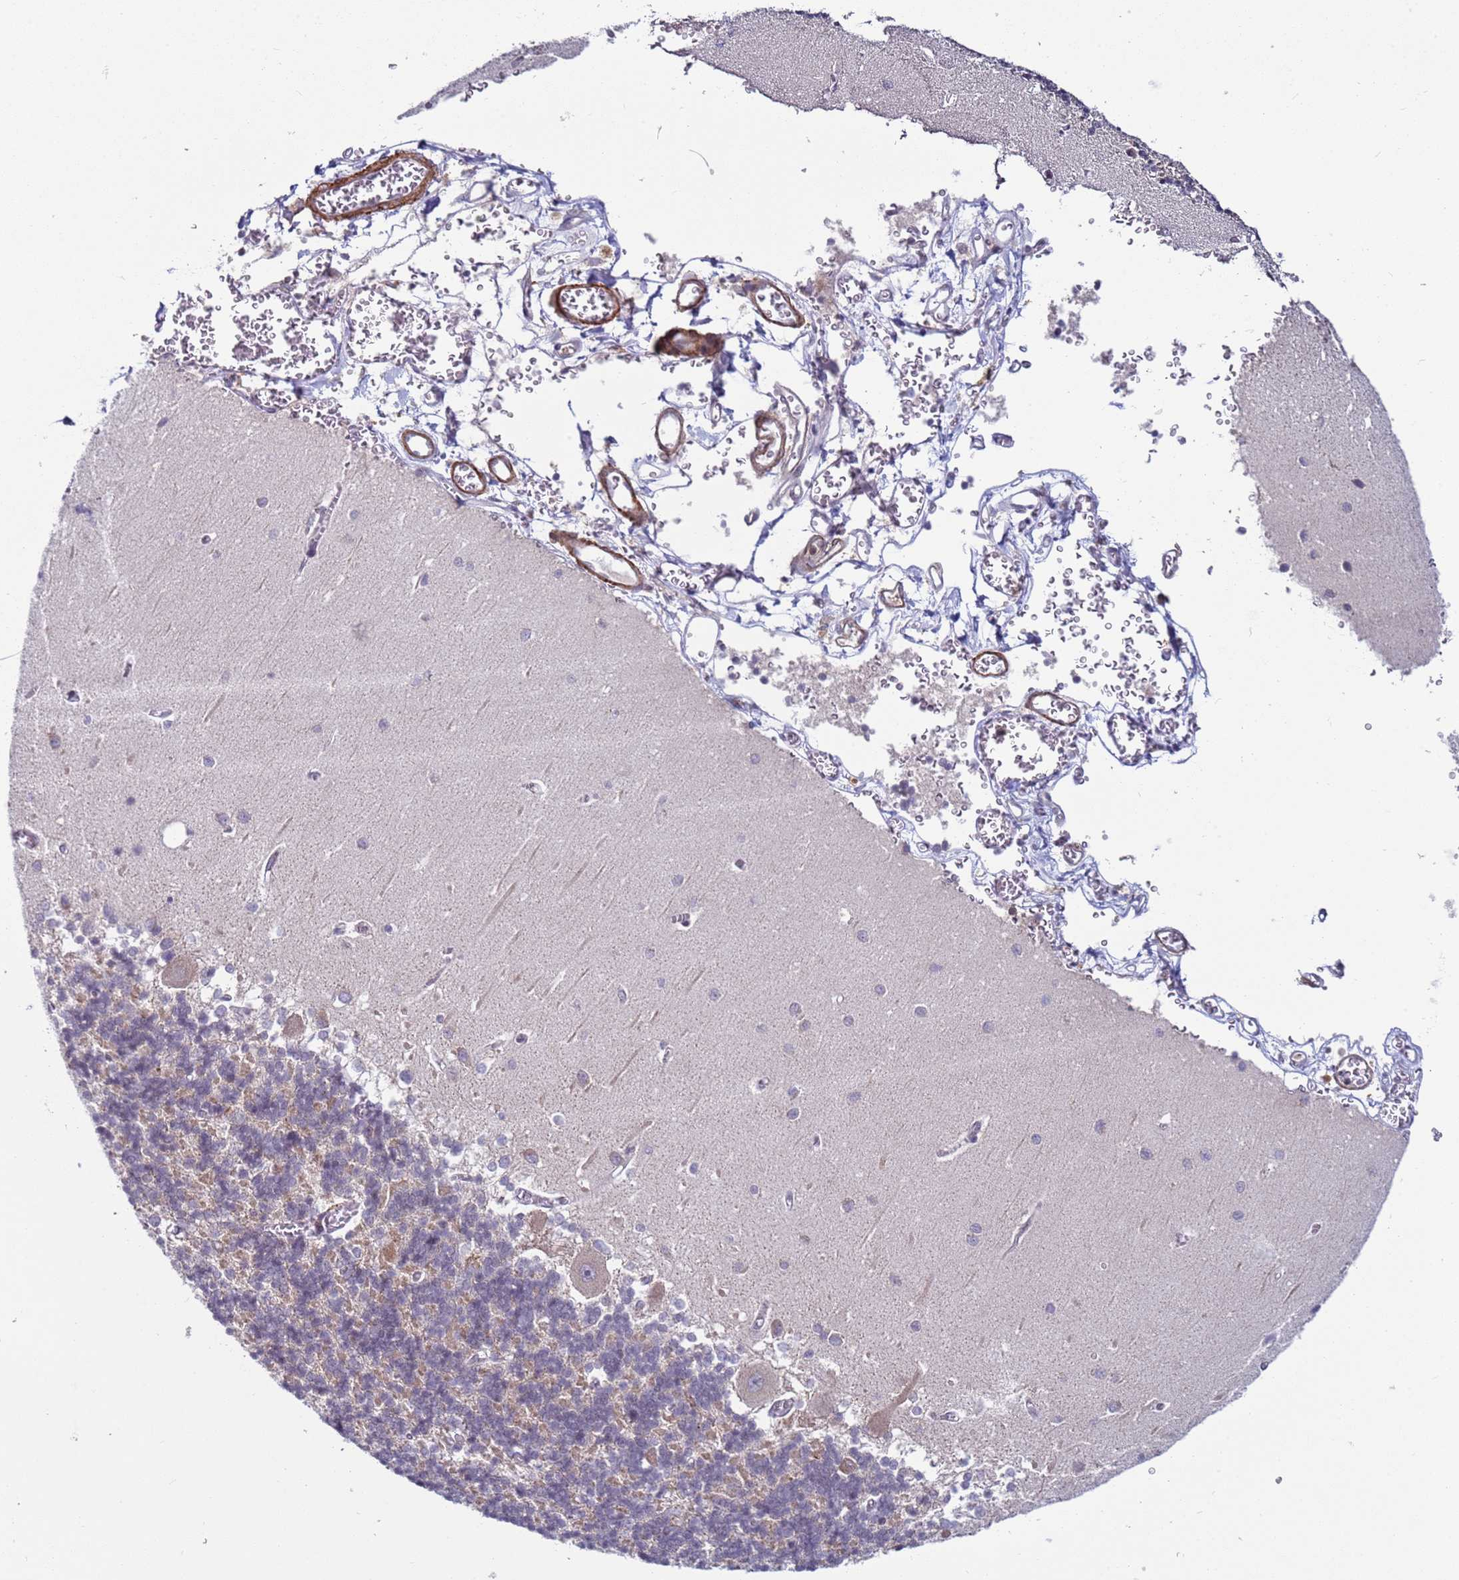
{"staining": {"intensity": "moderate", "quantity": "<25%", "location": "cytoplasmic/membranous"}, "tissue": "cerebellum", "cell_type": "Cells in granular layer", "image_type": "normal", "snomed": [{"axis": "morphology", "description": "Normal tissue, NOS"}, {"axis": "topography", "description": "Cerebellum"}], "caption": "IHC (DAB (3,3'-diaminobenzidine)) staining of benign human cerebellum exhibits moderate cytoplasmic/membranous protein positivity in approximately <25% of cells in granular layer.", "gene": "SNAPC4", "patient": {"sex": "male", "age": 37}}